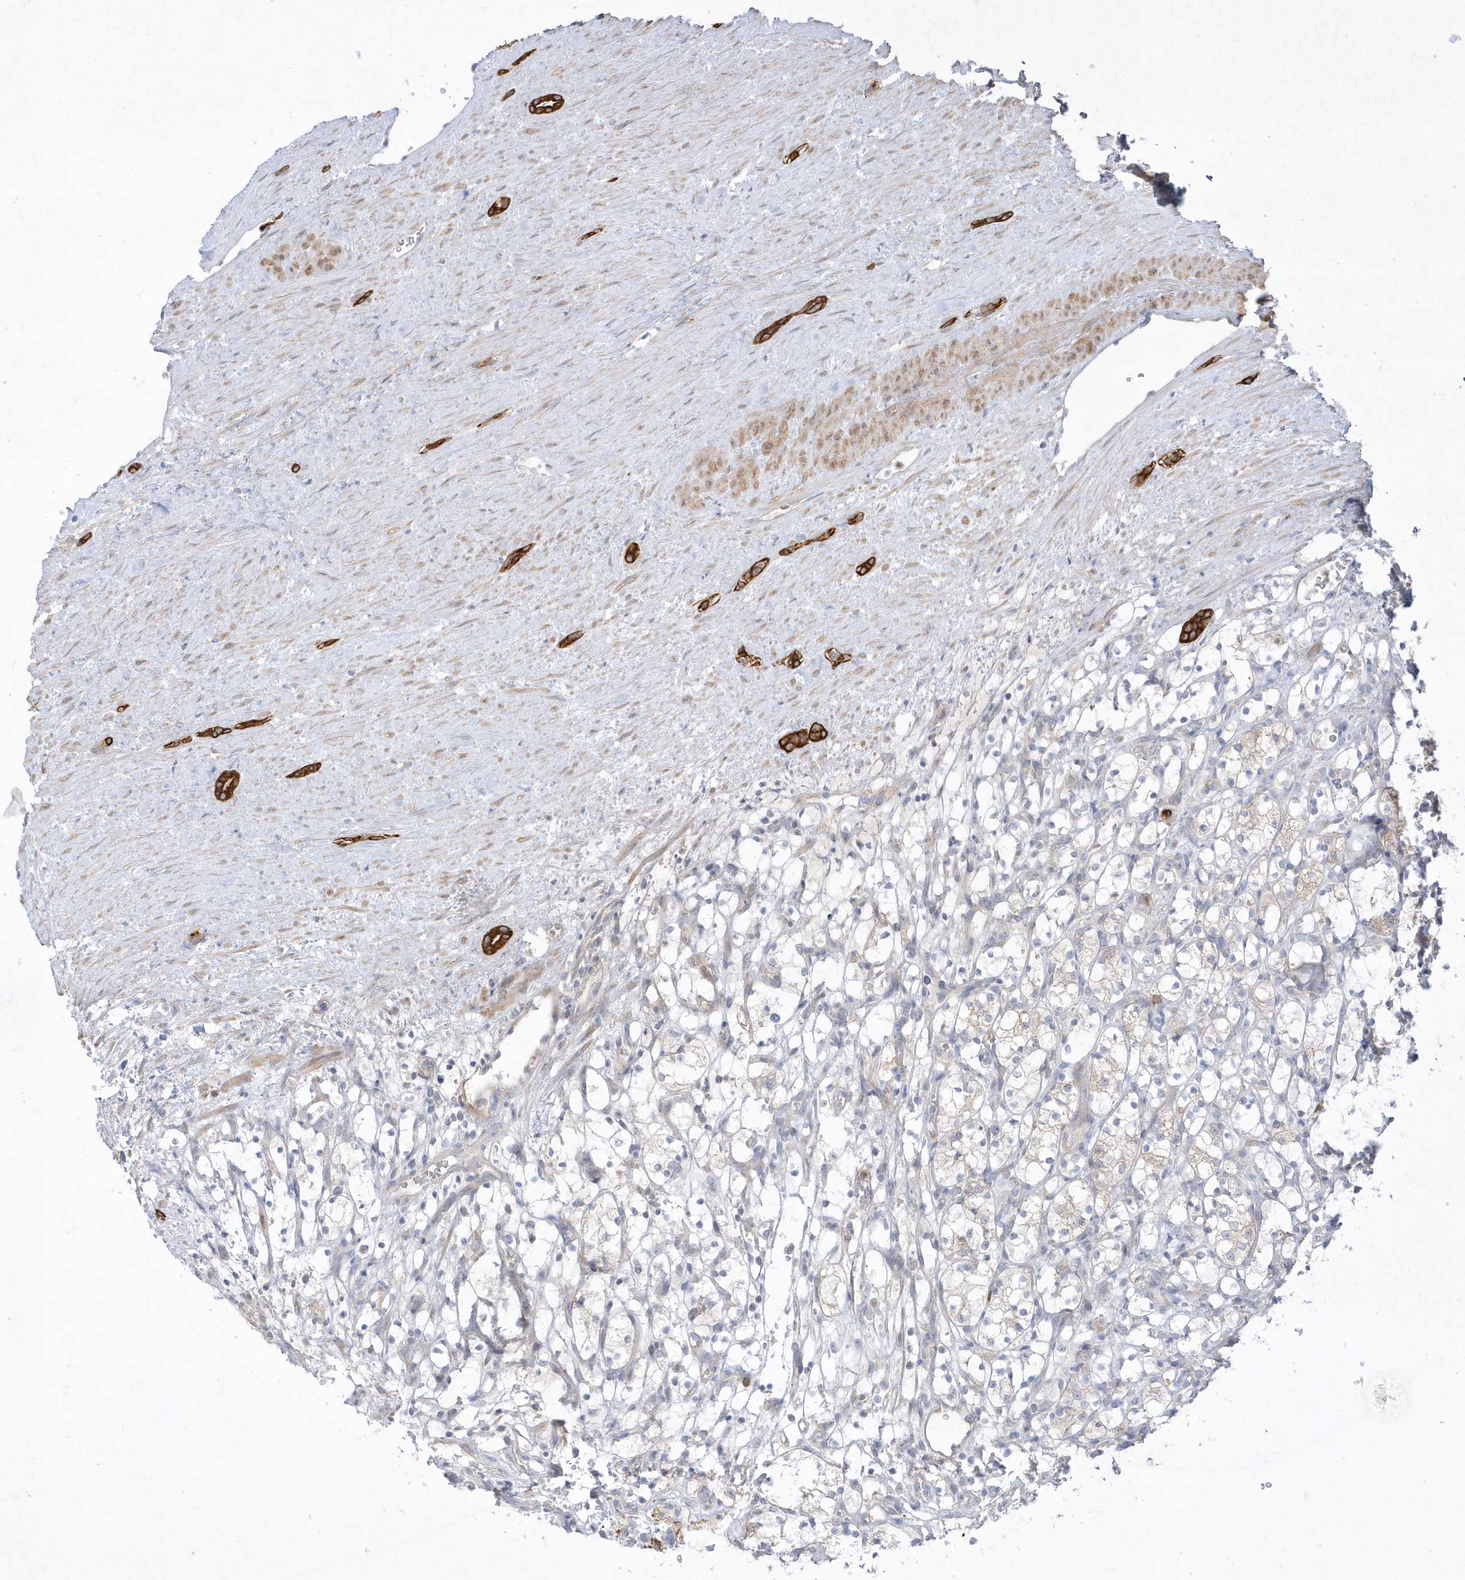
{"staining": {"intensity": "negative", "quantity": "none", "location": "none"}, "tissue": "renal cancer", "cell_type": "Tumor cells", "image_type": "cancer", "snomed": [{"axis": "morphology", "description": "Adenocarcinoma, NOS"}, {"axis": "topography", "description": "Kidney"}], "caption": "Immunohistochemical staining of renal adenocarcinoma exhibits no significant expression in tumor cells.", "gene": "LARS1", "patient": {"sex": "female", "age": 69}}